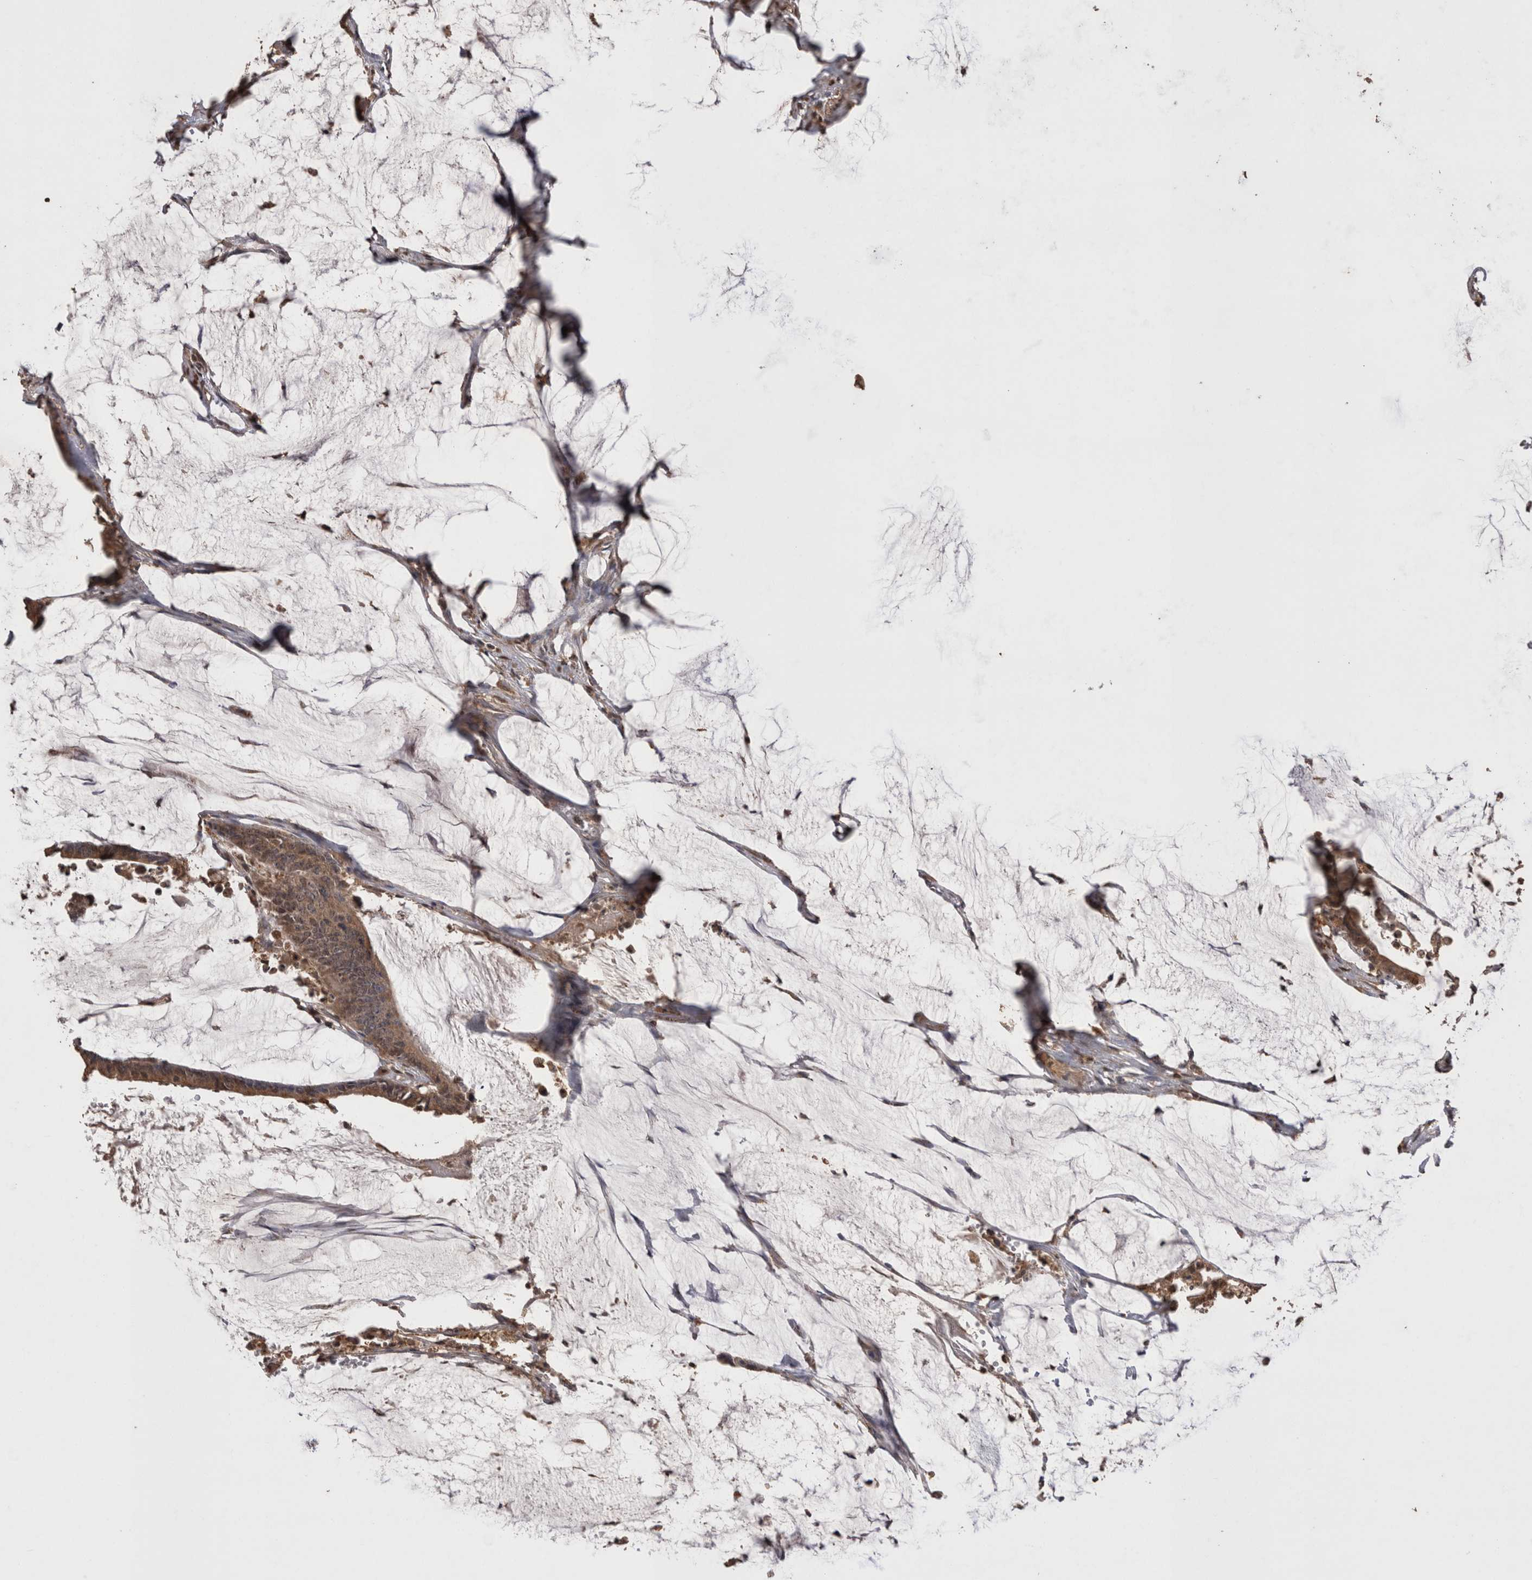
{"staining": {"intensity": "moderate", "quantity": ">75%", "location": "cytoplasmic/membranous"}, "tissue": "colorectal cancer", "cell_type": "Tumor cells", "image_type": "cancer", "snomed": [{"axis": "morphology", "description": "Adenocarcinoma, NOS"}, {"axis": "topography", "description": "Rectum"}], "caption": "Moderate cytoplasmic/membranous protein positivity is identified in approximately >75% of tumor cells in colorectal cancer.", "gene": "GRK5", "patient": {"sex": "female", "age": 66}}